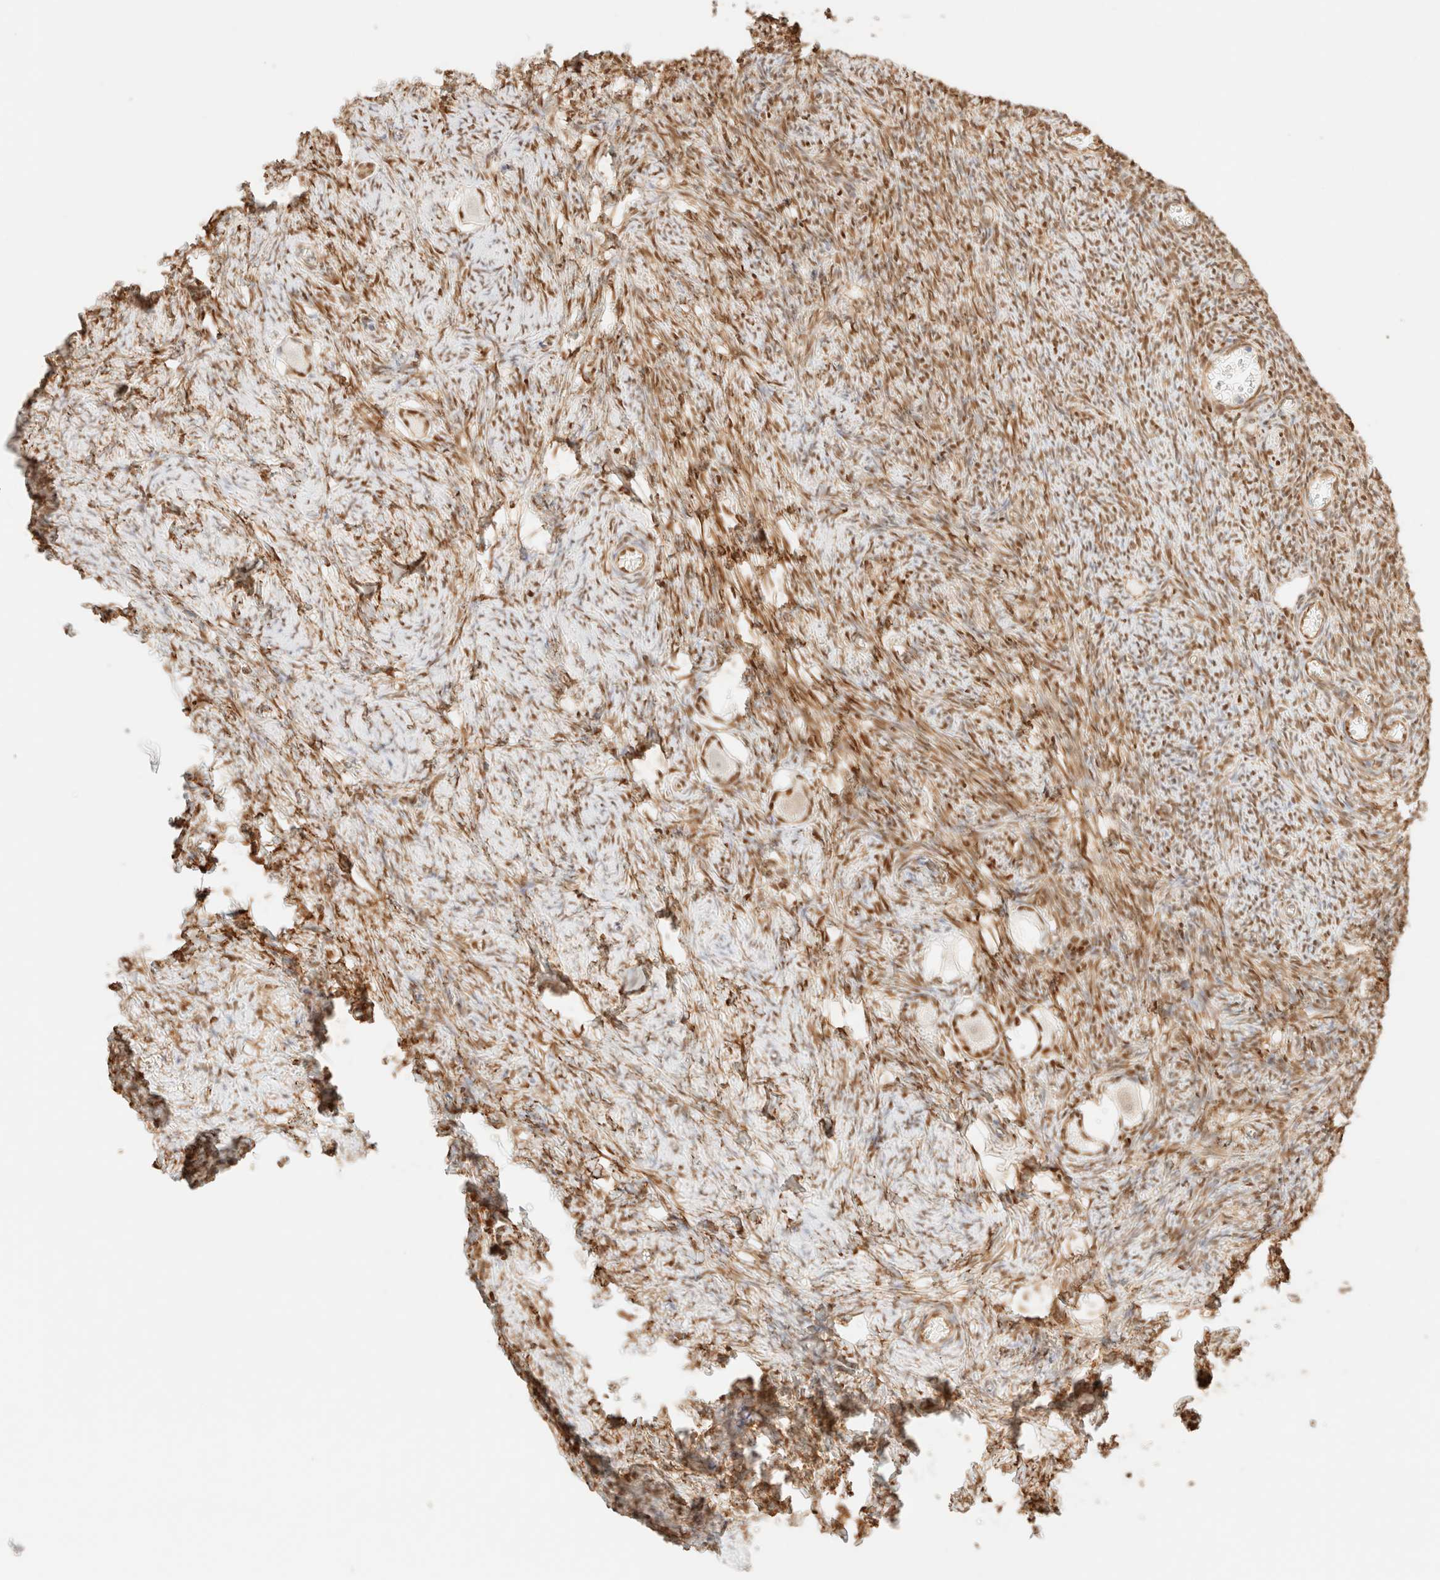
{"staining": {"intensity": "moderate", "quantity": ">75%", "location": "nuclear"}, "tissue": "ovary", "cell_type": "Follicle cells", "image_type": "normal", "snomed": [{"axis": "morphology", "description": "Normal tissue, NOS"}, {"axis": "topography", "description": "Ovary"}], "caption": "A brown stain labels moderate nuclear staining of a protein in follicle cells of unremarkable ovary.", "gene": "ZSCAN18", "patient": {"sex": "female", "age": 27}}